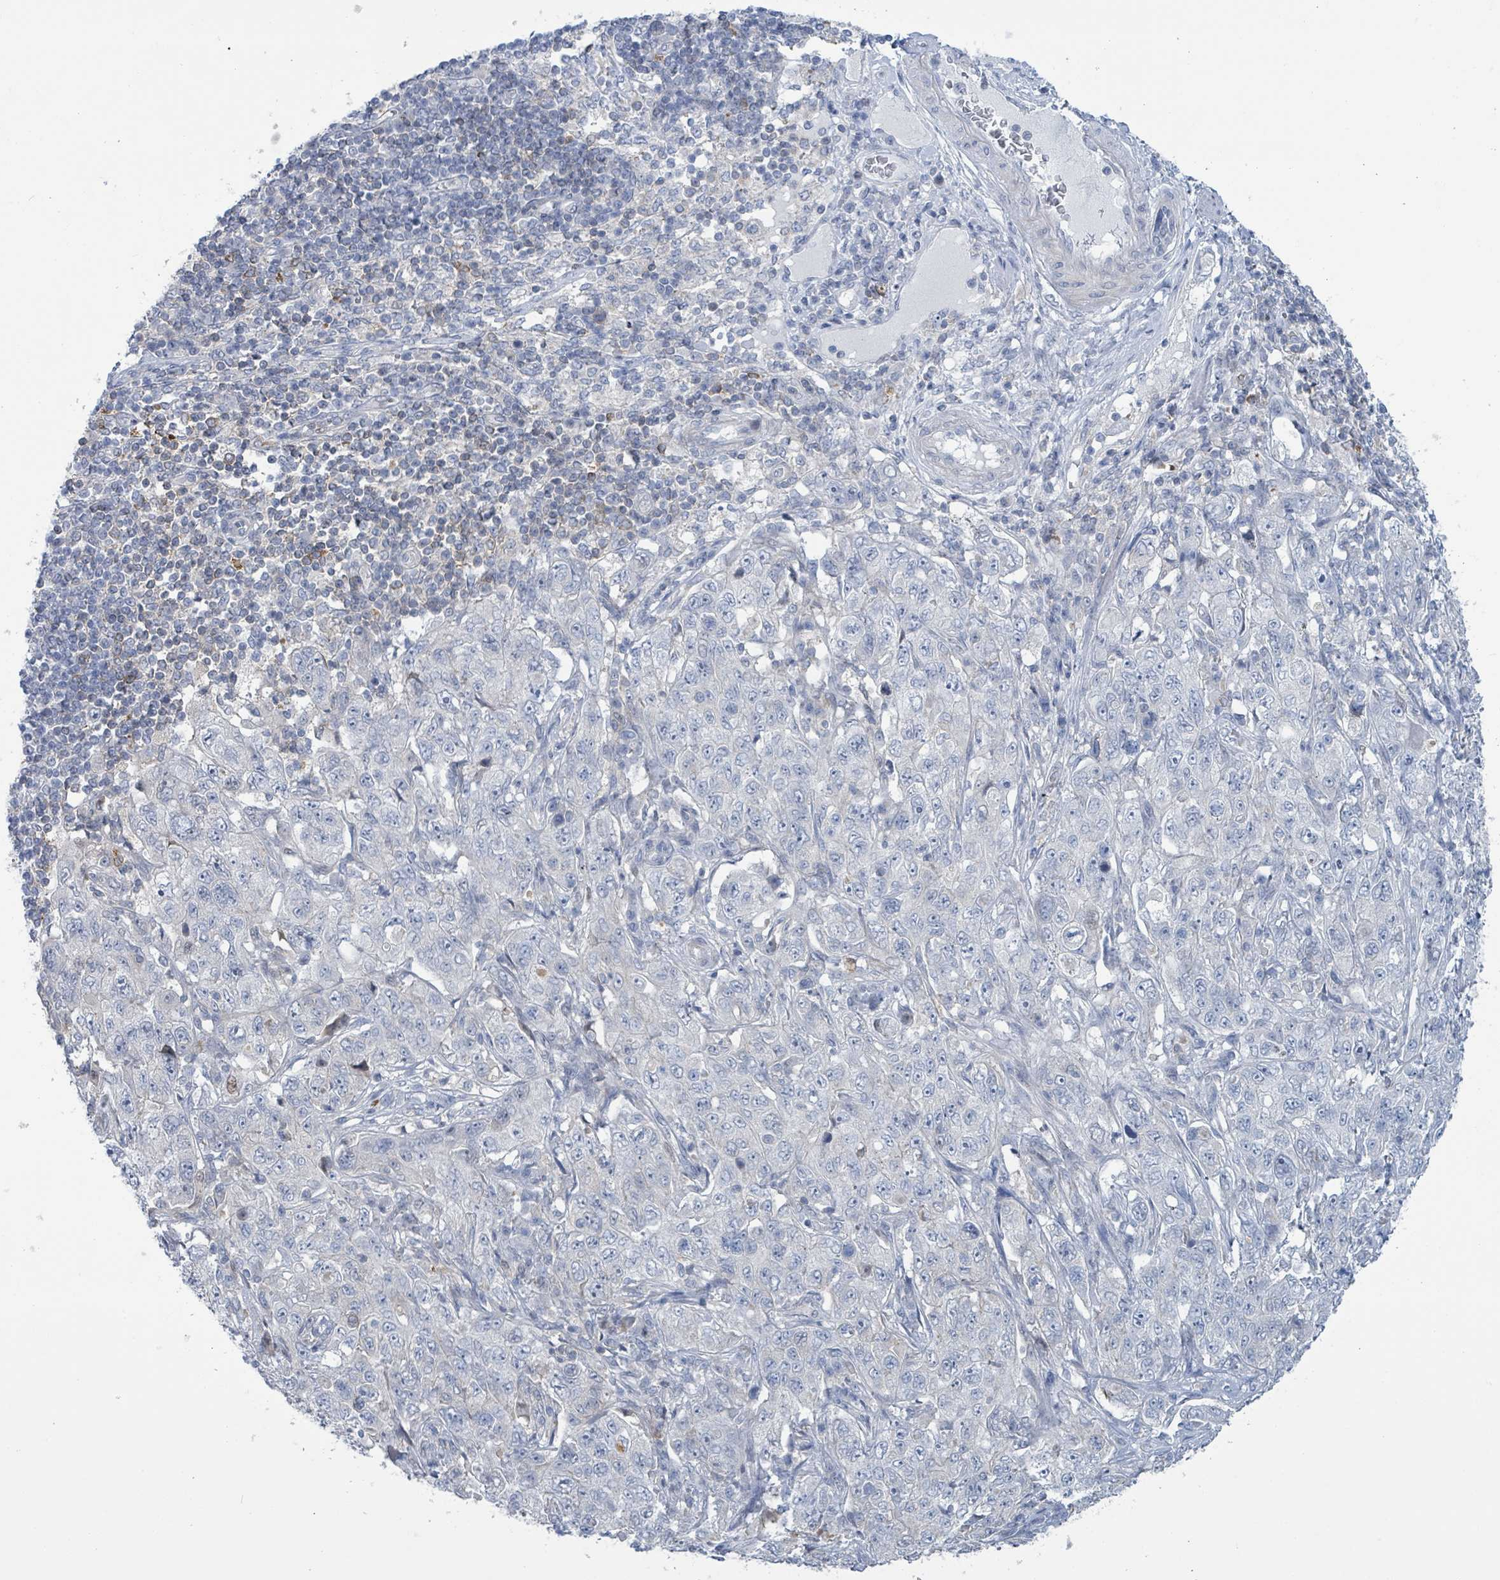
{"staining": {"intensity": "negative", "quantity": "none", "location": "none"}, "tissue": "pancreatic cancer", "cell_type": "Tumor cells", "image_type": "cancer", "snomed": [{"axis": "morphology", "description": "Adenocarcinoma, NOS"}, {"axis": "topography", "description": "Pancreas"}], "caption": "This is a photomicrograph of immunohistochemistry staining of pancreatic adenocarcinoma, which shows no staining in tumor cells.", "gene": "DGKZ", "patient": {"sex": "male", "age": 68}}